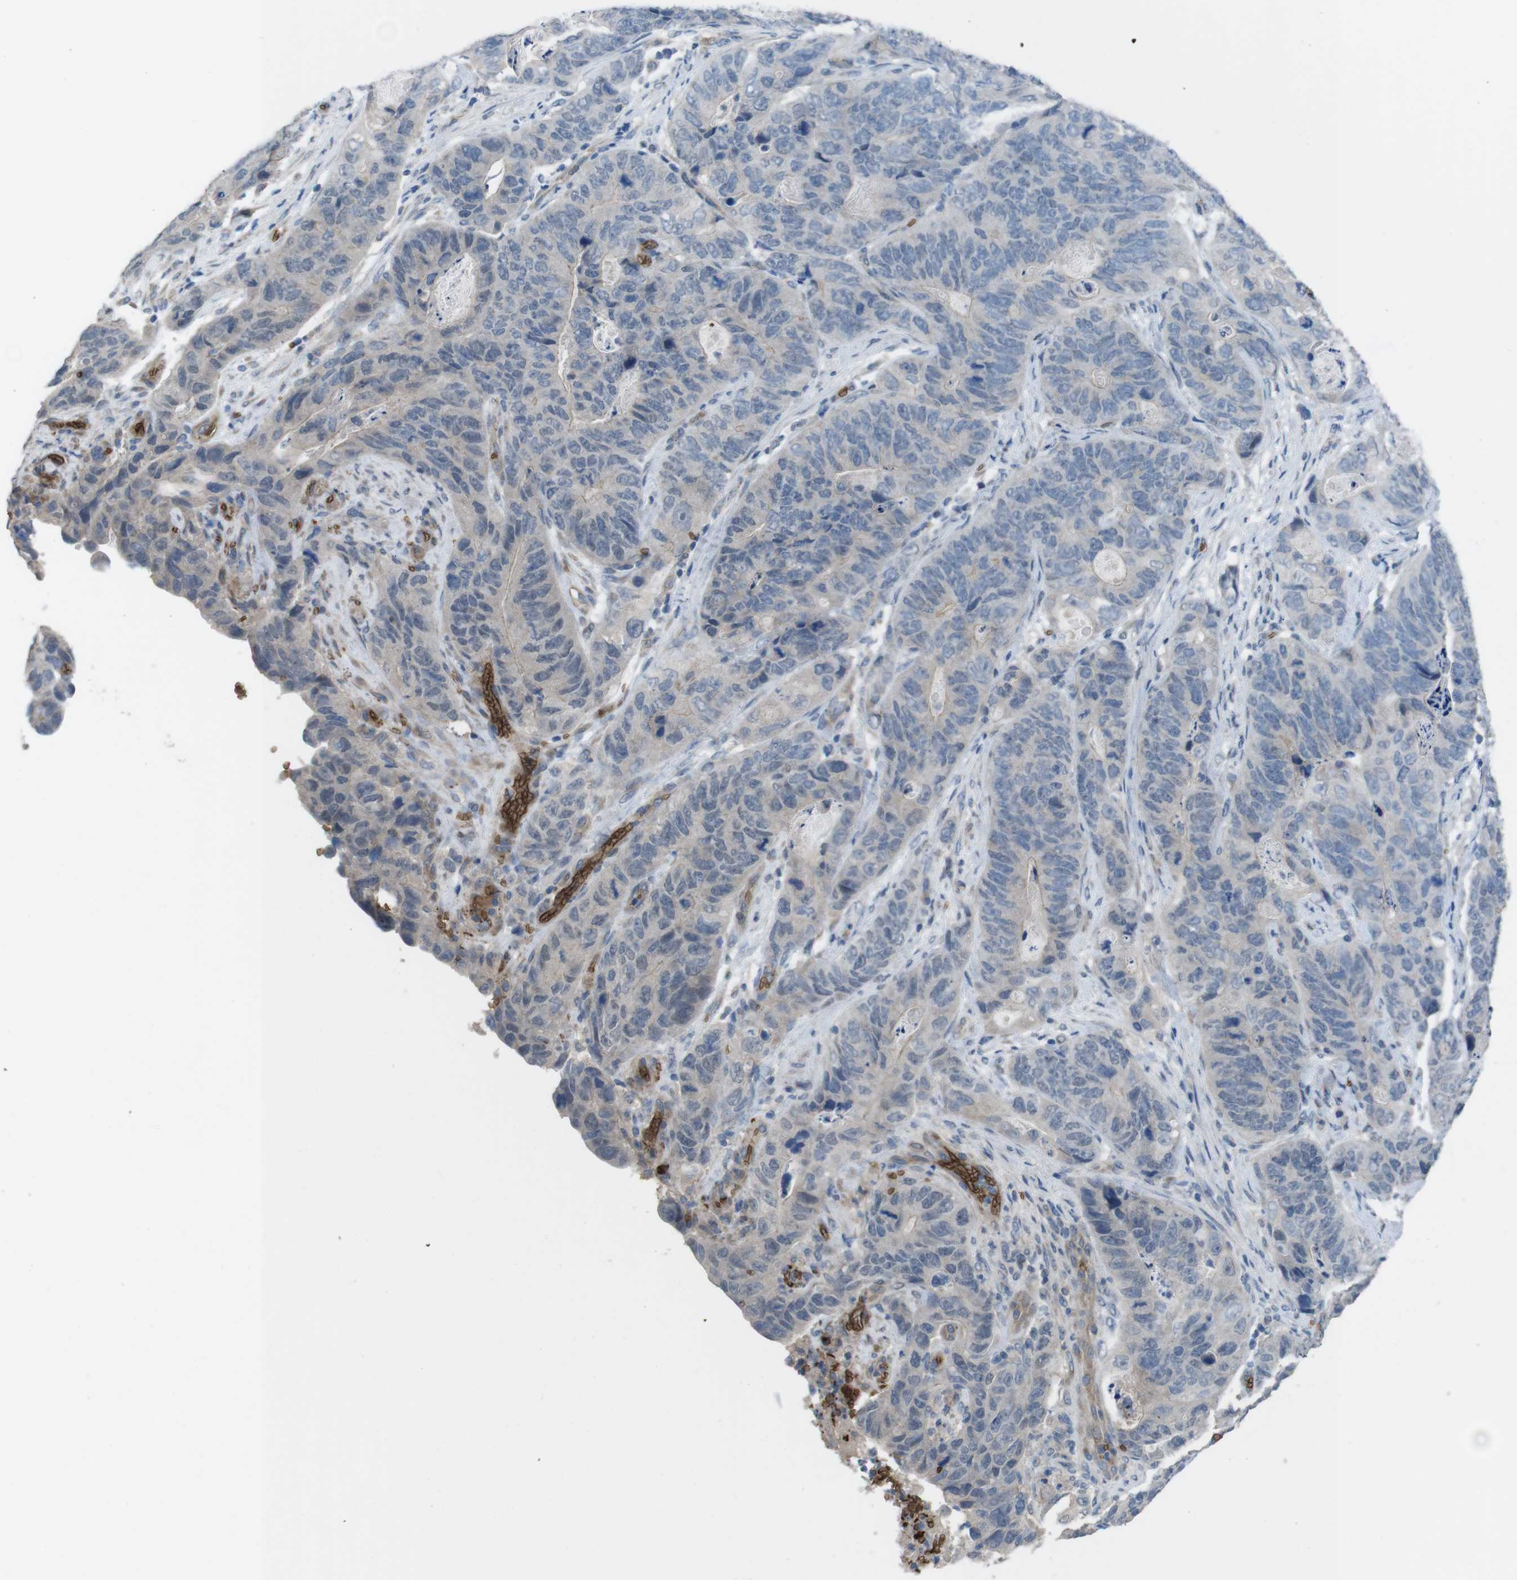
{"staining": {"intensity": "weak", "quantity": "25%-75%", "location": "cytoplasmic/membranous"}, "tissue": "stomach cancer", "cell_type": "Tumor cells", "image_type": "cancer", "snomed": [{"axis": "morphology", "description": "Adenocarcinoma, NOS"}, {"axis": "topography", "description": "Stomach"}], "caption": "Brown immunohistochemical staining in human stomach cancer (adenocarcinoma) demonstrates weak cytoplasmic/membranous expression in approximately 25%-75% of tumor cells.", "gene": "GYPA", "patient": {"sex": "female", "age": 89}}